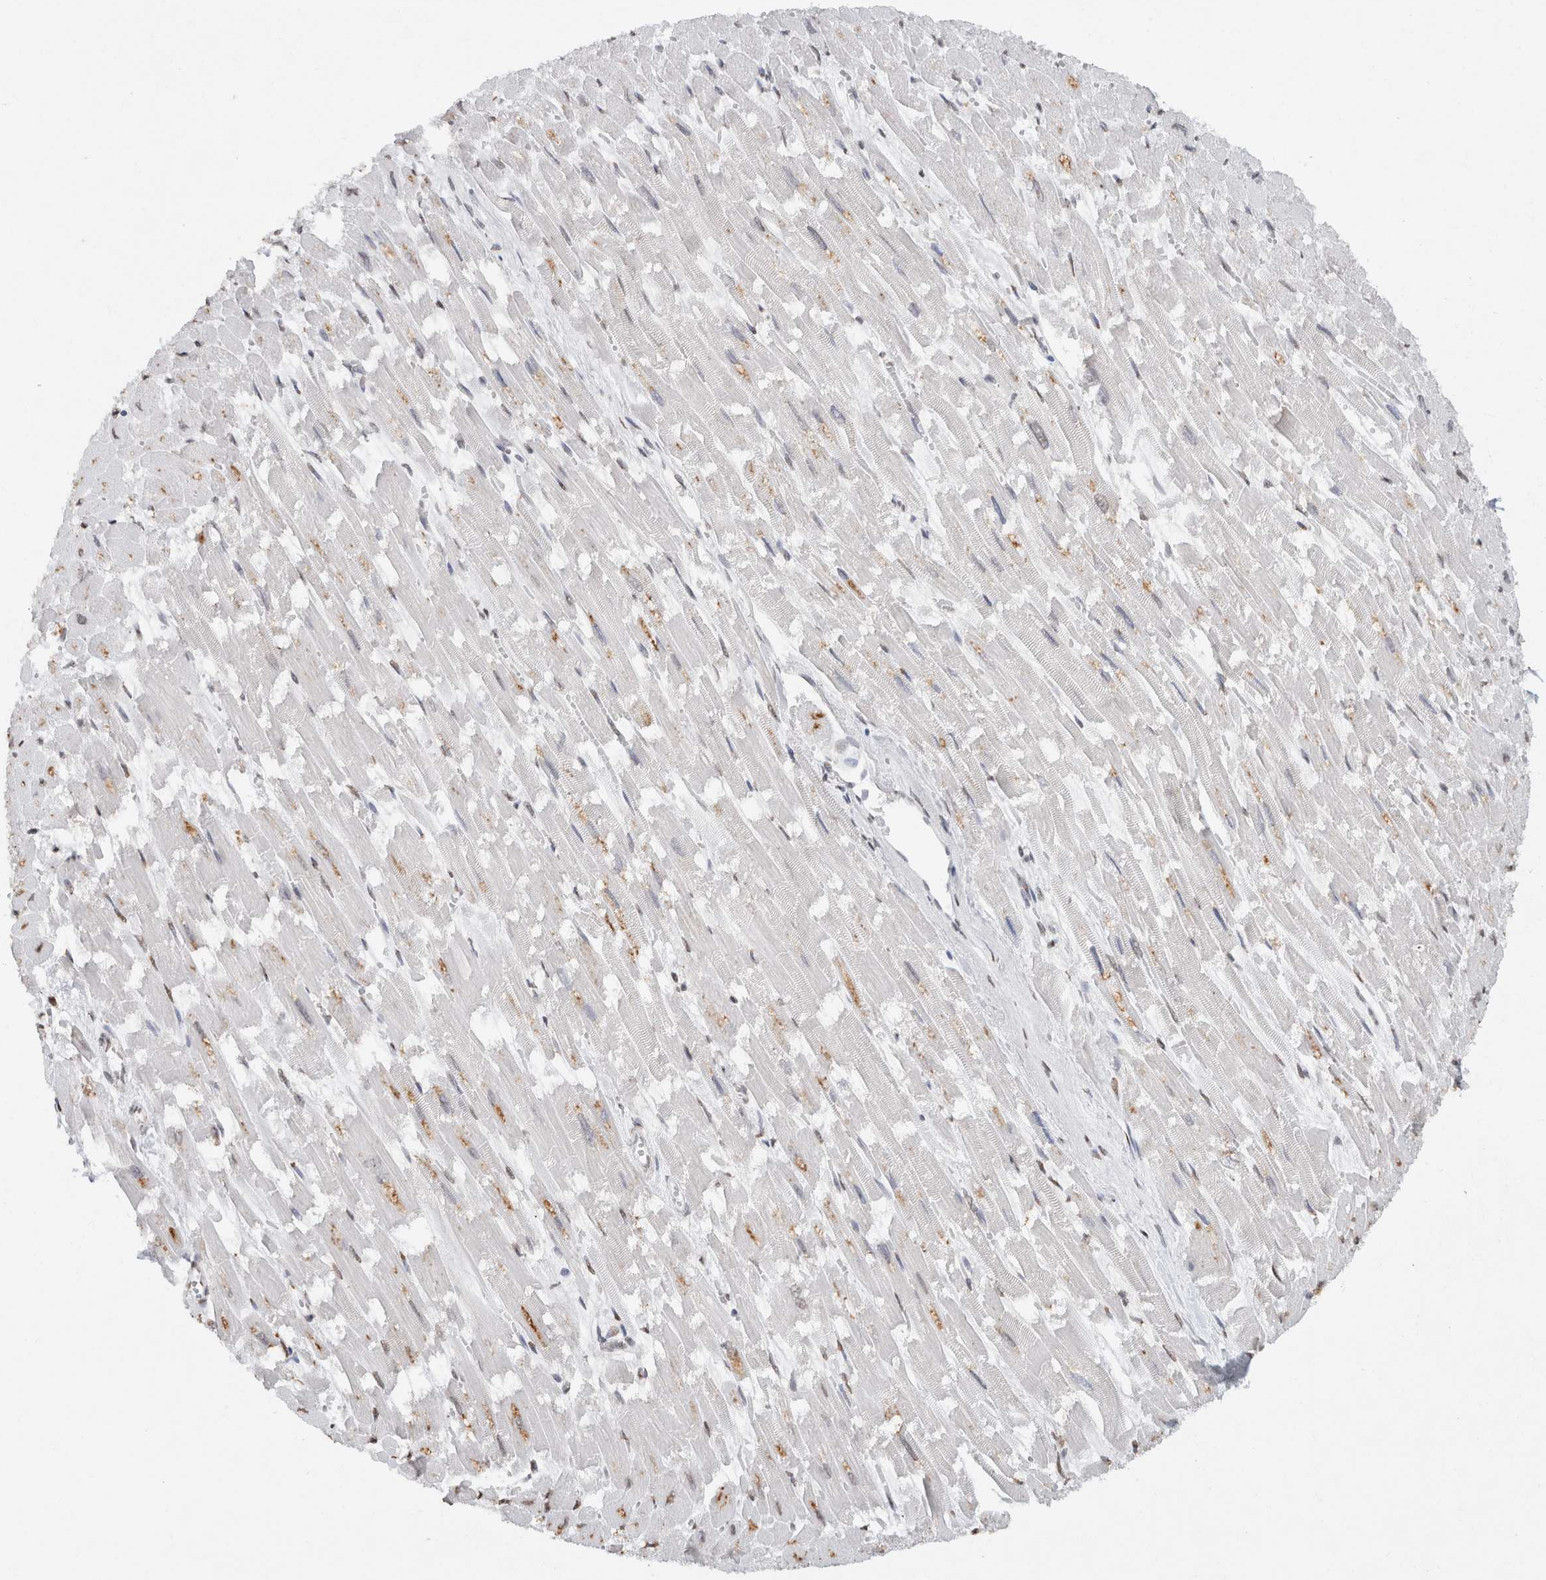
{"staining": {"intensity": "weak", "quantity": "<25%", "location": "cytoplasmic/membranous,nuclear"}, "tissue": "heart muscle", "cell_type": "Cardiomyocytes", "image_type": "normal", "snomed": [{"axis": "morphology", "description": "Normal tissue, NOS"}, {"axis": "topography", "description": "Heart"}], "caption": "DAB immunohistochemical staining of unremarkable heart muscle exhibits no significant expression in cardiomyocytes. (DAB (3,3'-diaminobenzidine) immunohistochemistry (IHC) with hematoxylin counter stain).", "gene": "CNTN1", "patient": {"sex": "male", "age": 54}}